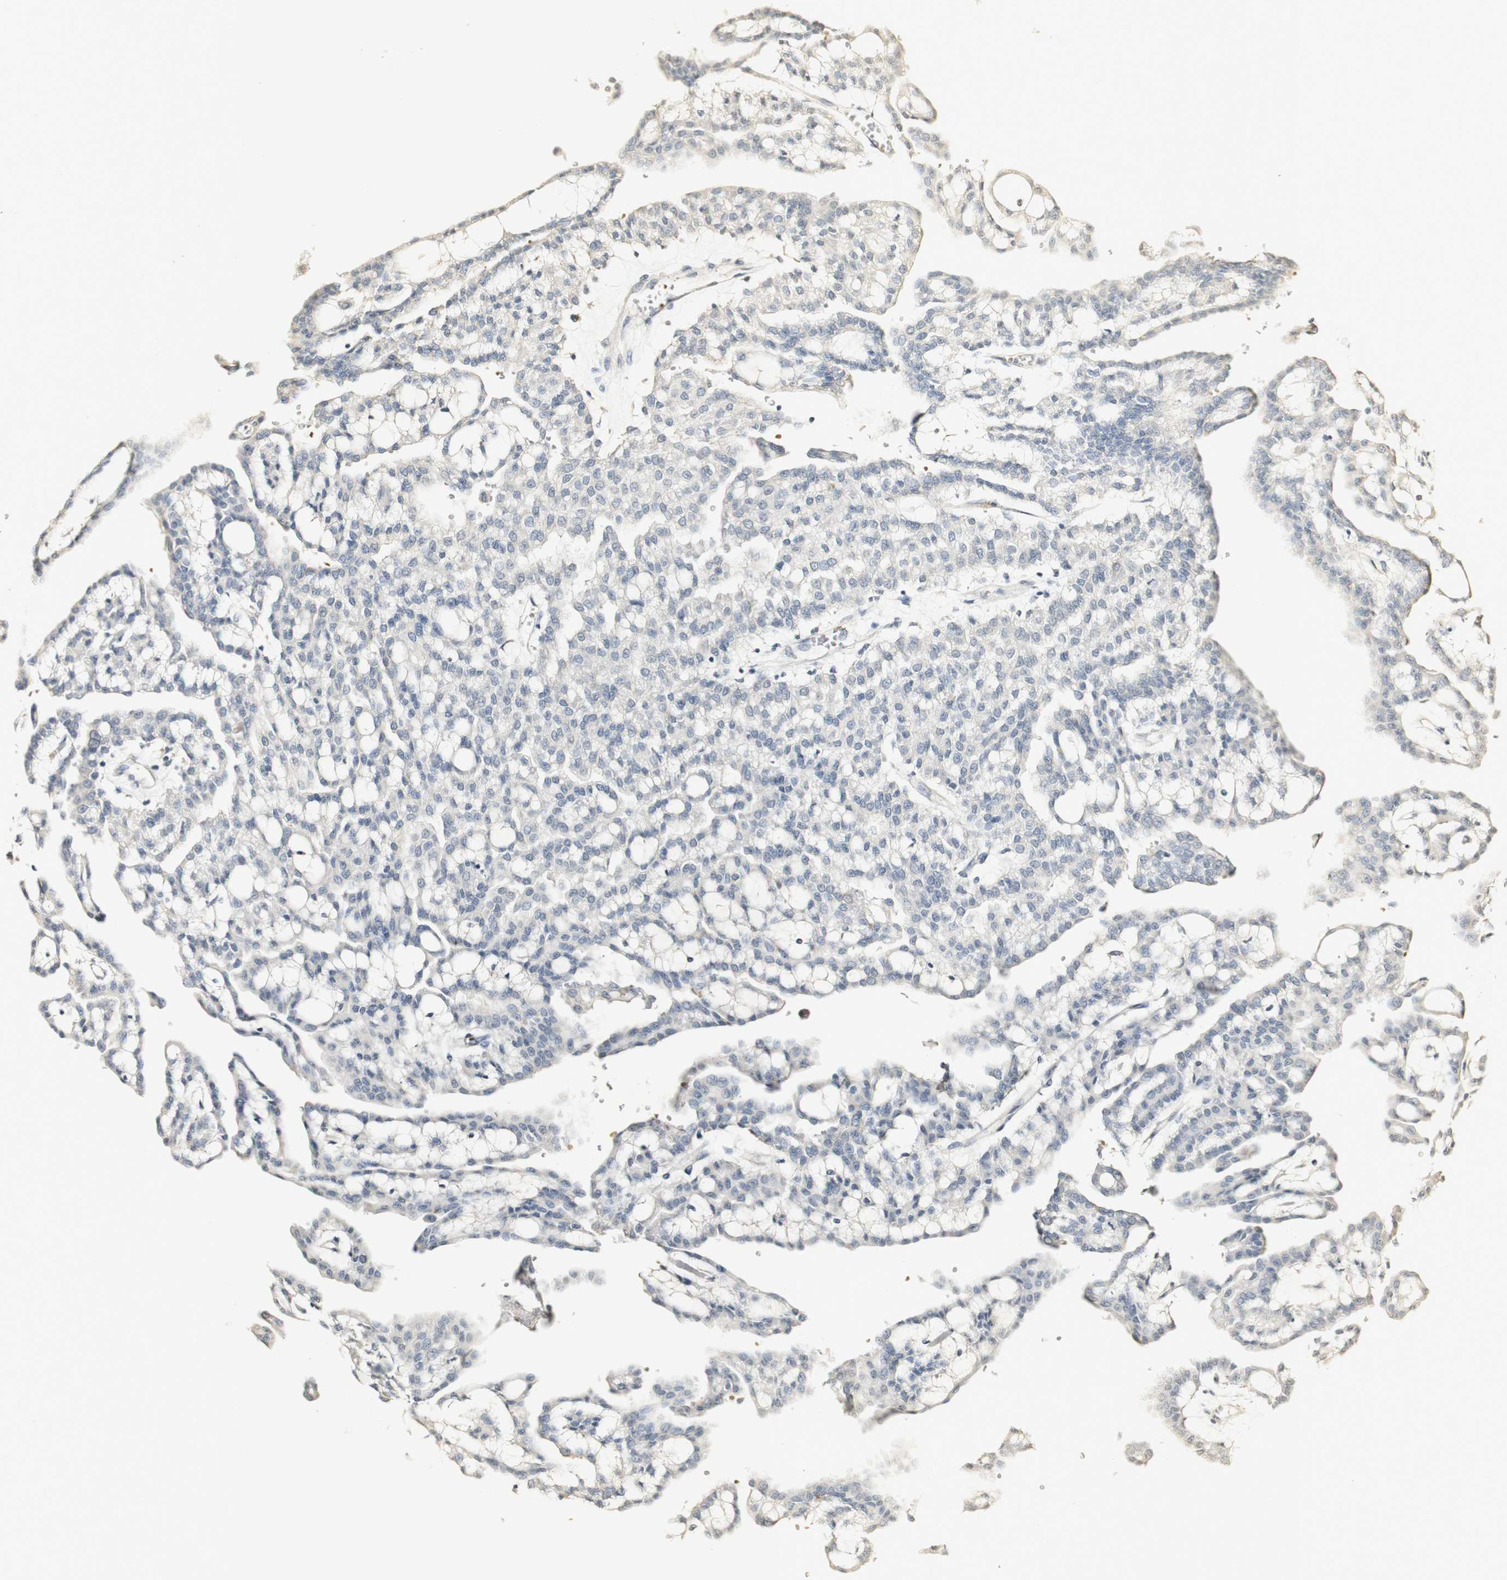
{"staining": {"intensity": "negative", "quantity": "none", "location": "none"}, "tissue": "renal cancer", "cell_type": "Tumor cells", "image_type": "cancer", "snomed": [{"axis": "morphology", "description": "Adenocarcinoma, NOS"}, {"axis": "topography", "description": "Kidney"}], "caption": "This is an immunohistochemistry (IHC) micrograph of renal adenocarcinoma. There is no staining in tumor cells.", "gene": "SYT7", "patient": {"sex": "male", "age": 63}}